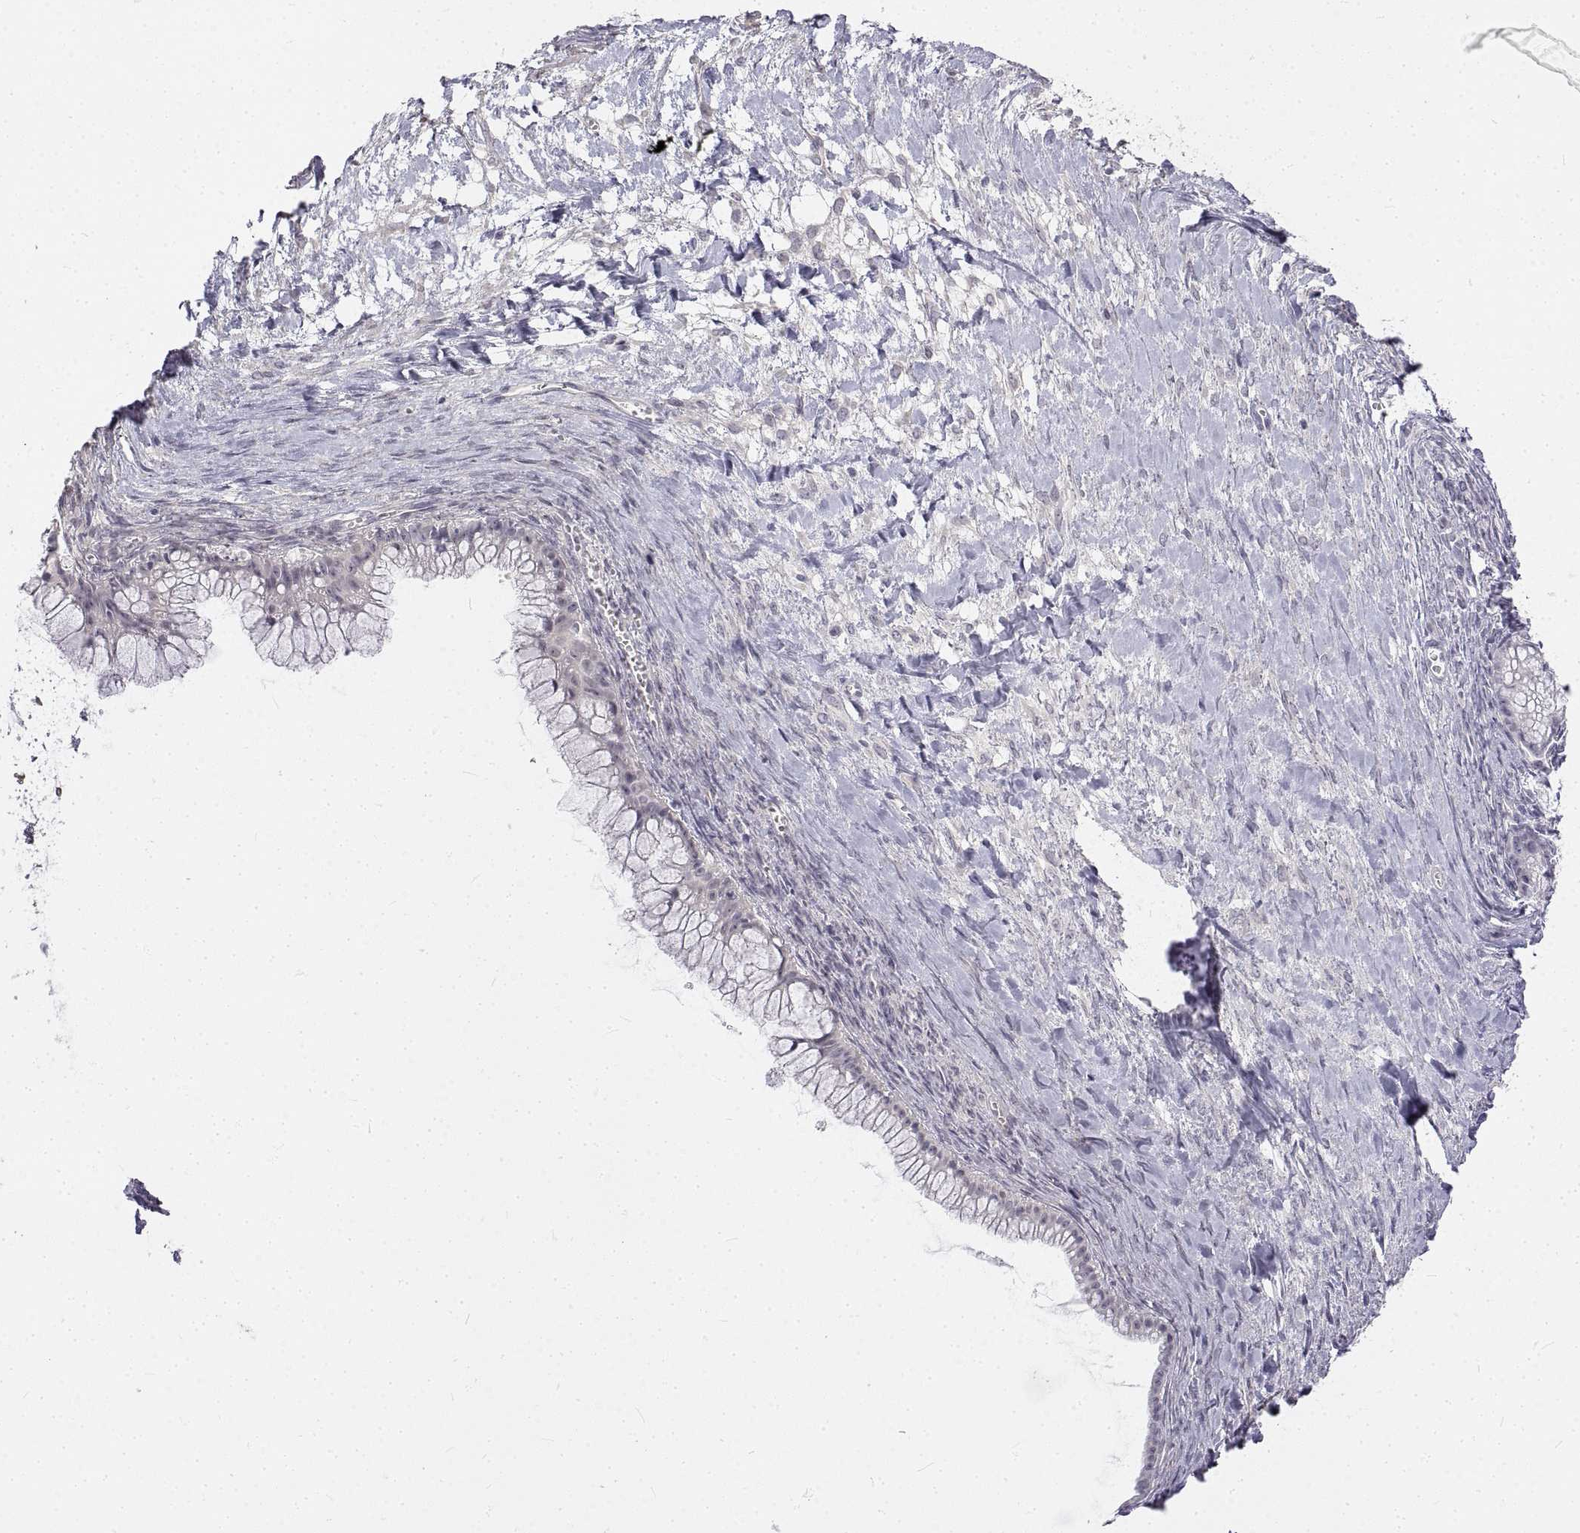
{"staining": {"intensity": "negative", "quantity": "none", "location": "none"}, "tissue": "ovarian cancer", "cell_type": "Tumor cells", "image_type": "cancer", "snomed": [{"axis": "morphology", "description": "Cystadenocarcinoma, mucinous, NOS"}, {"axis": "topography", "description": "Ovary"}], "caption": "This is an immunohistochemistry (IHC) micrograph of human ovarian cancer (mucinous cystadenocarcinoma). There is no staining in tumor cells.", "gene": "ANO2", "patient": {"sex": "female", "age": 41}}